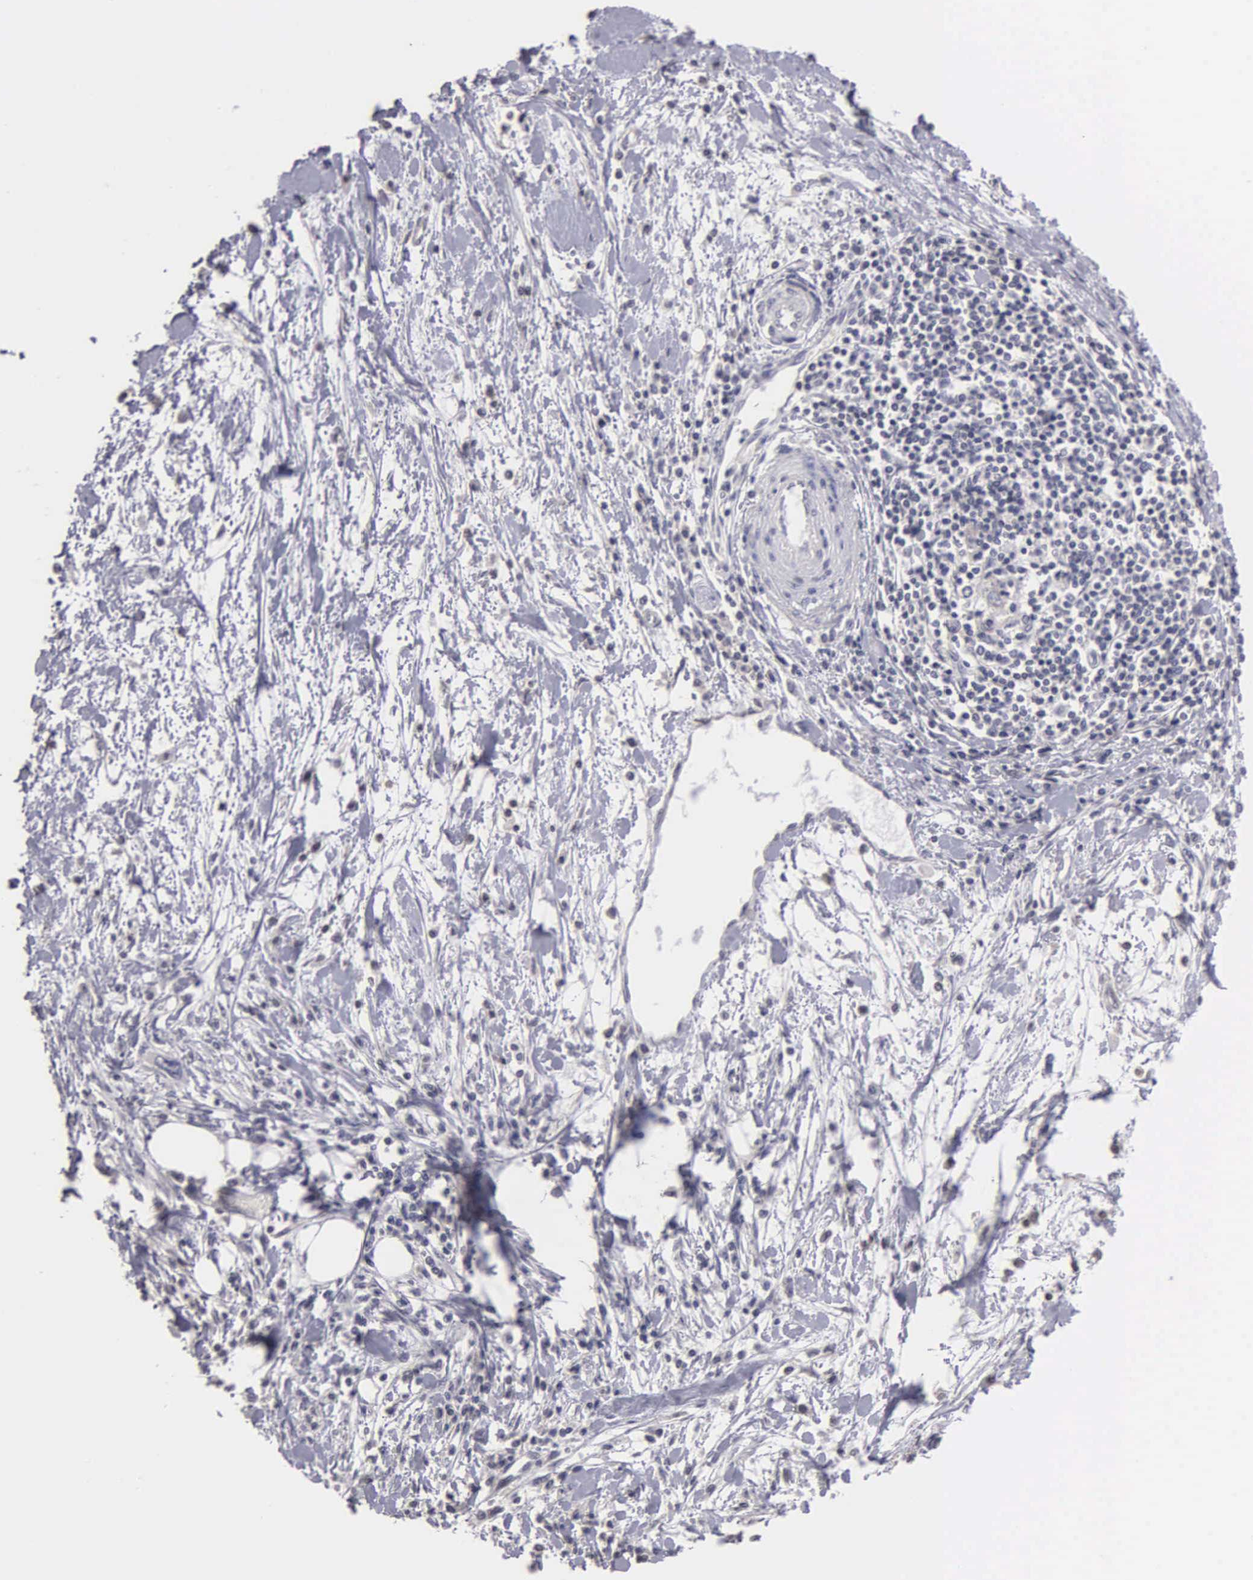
{"staining": {"intensity": "negative", "quantity": "none", "location": "none"}, "tissue": "pancreatic cancer", "cell_type": "Tumor cells", "image_type": "cancer", "snomed": [{"axis": "morphology", "description": "Adenocarcinoma, NOS"}, {"axis": "topography", "description": "Pancreas"}], "caption": "Immunohistochemistry of pancreatic cancer (adenocarcinoma) exhibits no staining in tumor cells.", "gene": "BRD1", "patient": {"sex": "female", "age": 57}}